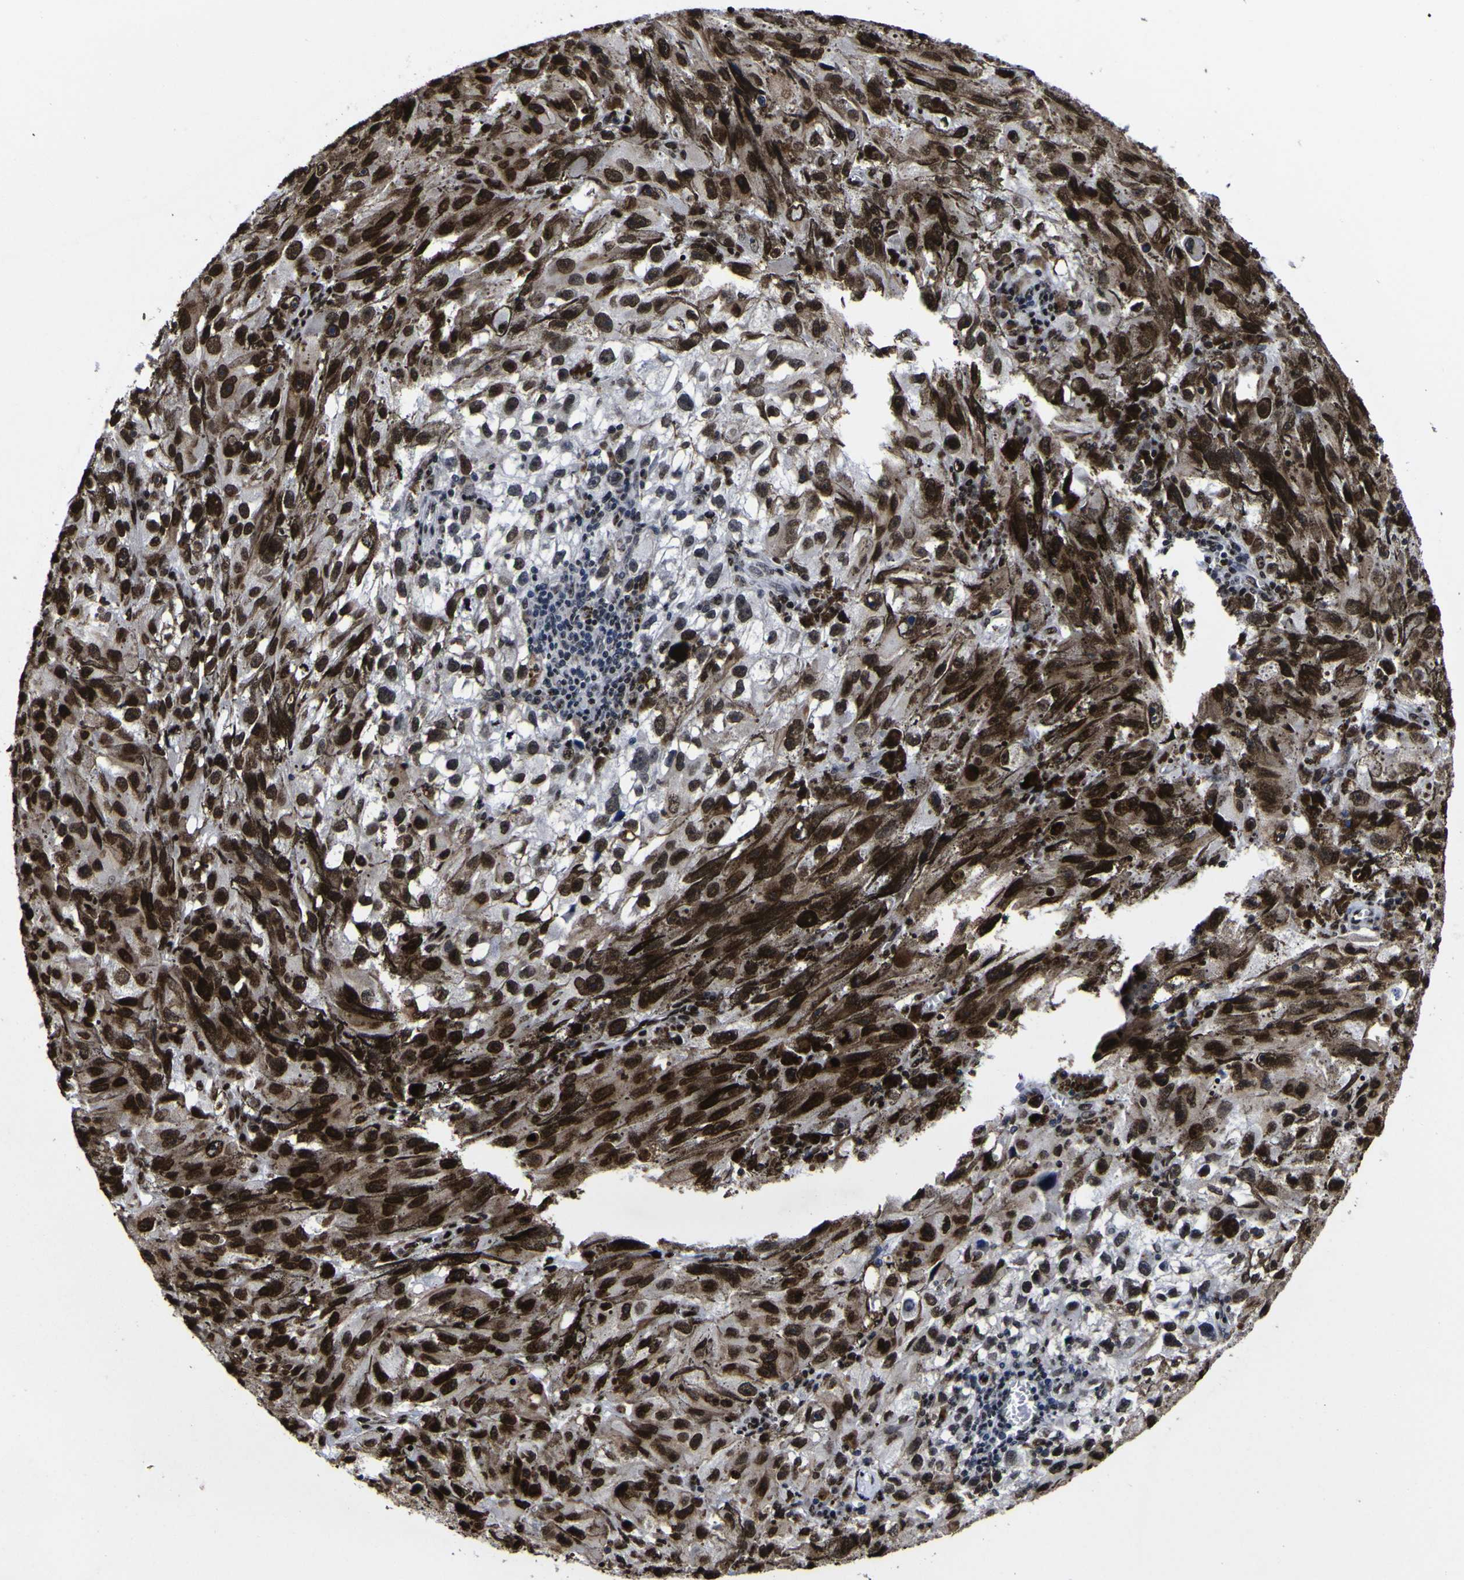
{"staining": {"intensity": "strong", "quantity": ">75%", "location": "nuclear"}, "tissue": "melanoma", "cell_type": "Tumor cells", "image_type": "cancer", "snomed": [{"axis": "morphology", "description": "Malignant melanoma, NOS"}, {"axis": "topography", "description": "Skin"}], "caption": "This photomicrograph shows melanoma stained with IHC to label a protein in brown. The nuclear of tumor cells show strong positivity for the protein. Nuclei are counter-stained blue.", "gene": "PIAS1", "patient": {"sex": "female", "age": 104}}